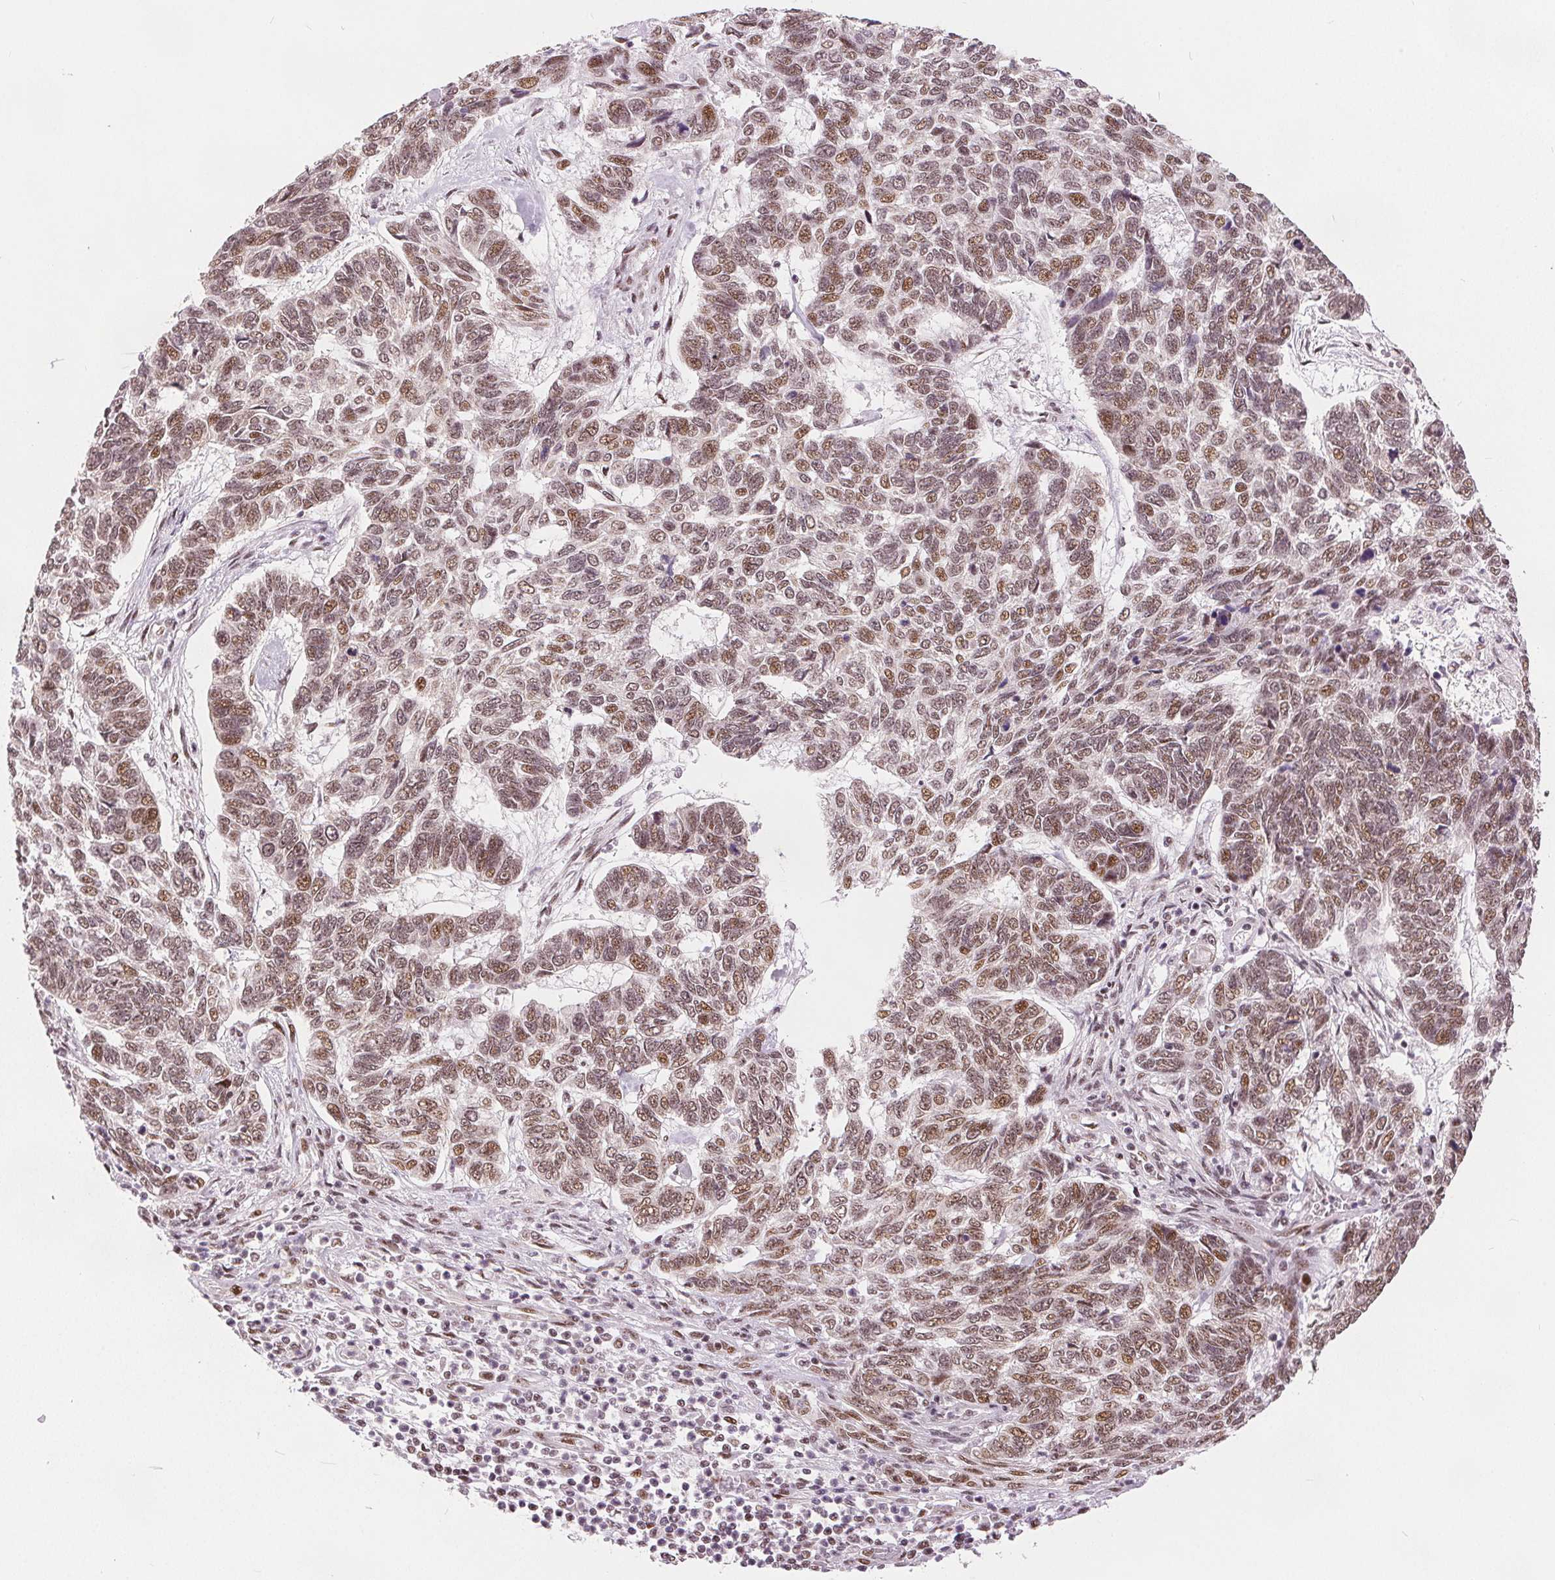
{"staining": {"intensity": "moderate", "quantity": ">75%", "location": "nuclear"}, "tissue": "skin cancer", "cell_type": "Tumor cells", "image_type": "cancer", "snomed": [{"axis": "morphology", "description": "Basal cell carcinoma"}, {"axis": "topography", "description": "Skin"}], "caption": "Skin cancer stained with a brown dye shows moderate nuclear positive staining in about >75% of tumor cells.", "gene": "ZNF703", "patient": {"sex": "female", "age": 65}}